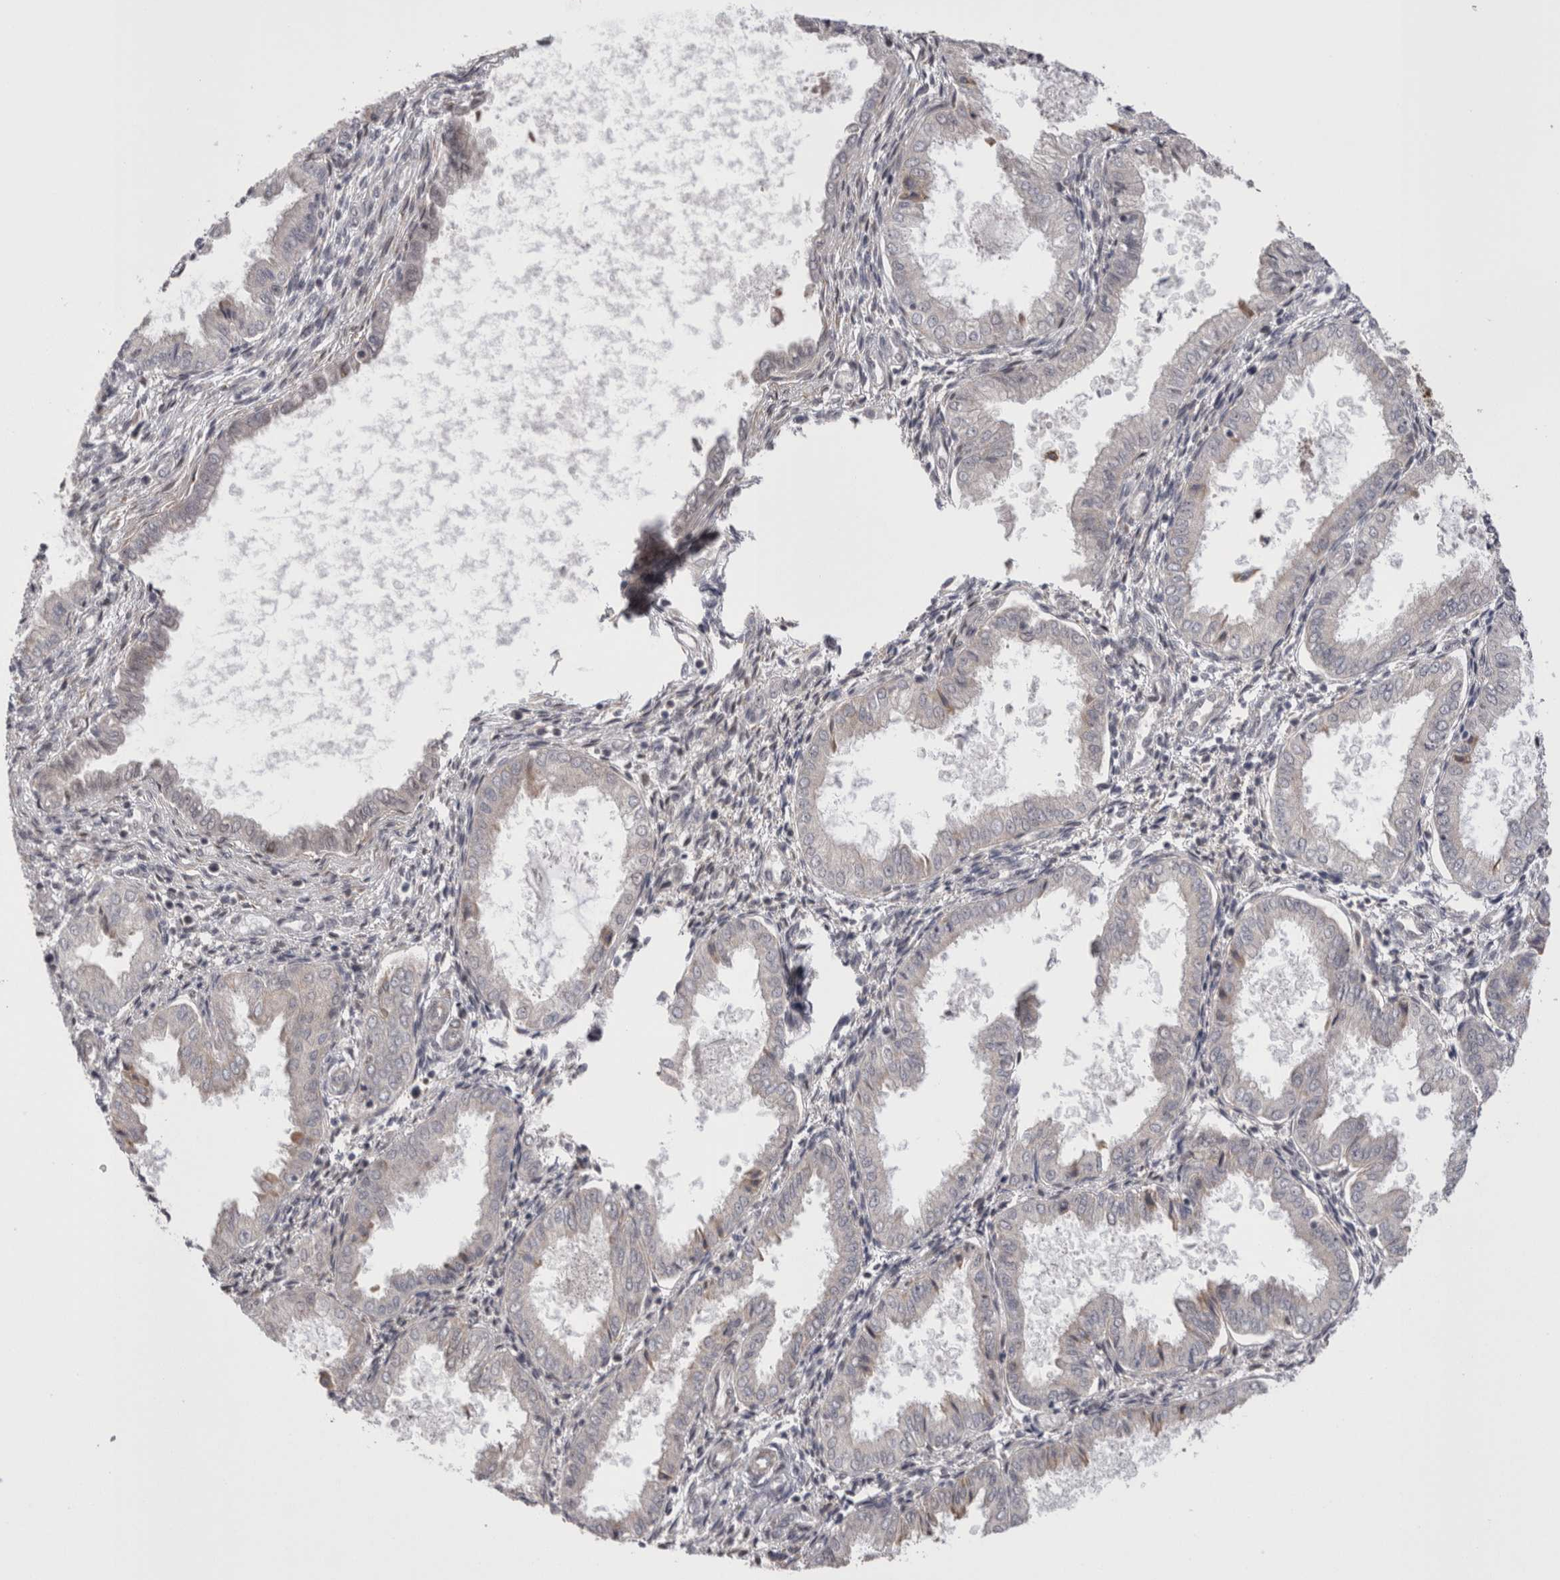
{"staining": {"intensity": "weak", "quantity": "25%-75%", "location": "cytoplasmic/membranous,nuclear"}, "tissue": "endometrium", "cell_type": "Cells in endometrial stroma", "image_type": "normal", "snomed": [{"axis": "morphology", "description": "Normal tissue, NOS"}, {"axis": "topography", "description": "Endometrium"}], "caption": "Endometrium stained with immunohistochemistry (IHC) displays weak cytoplasmic/membranous,nuclear positivity in approximately 25%-75% of cells in endometrial stroma. Using DAB (3,3'-diaminobenzidine) (brown) and hematoxylin (blue) stains, captured at high magnification using brightfield microscopy.", "gene": "EXOSC4", "patient": {"sex": "female", "age": 33}}